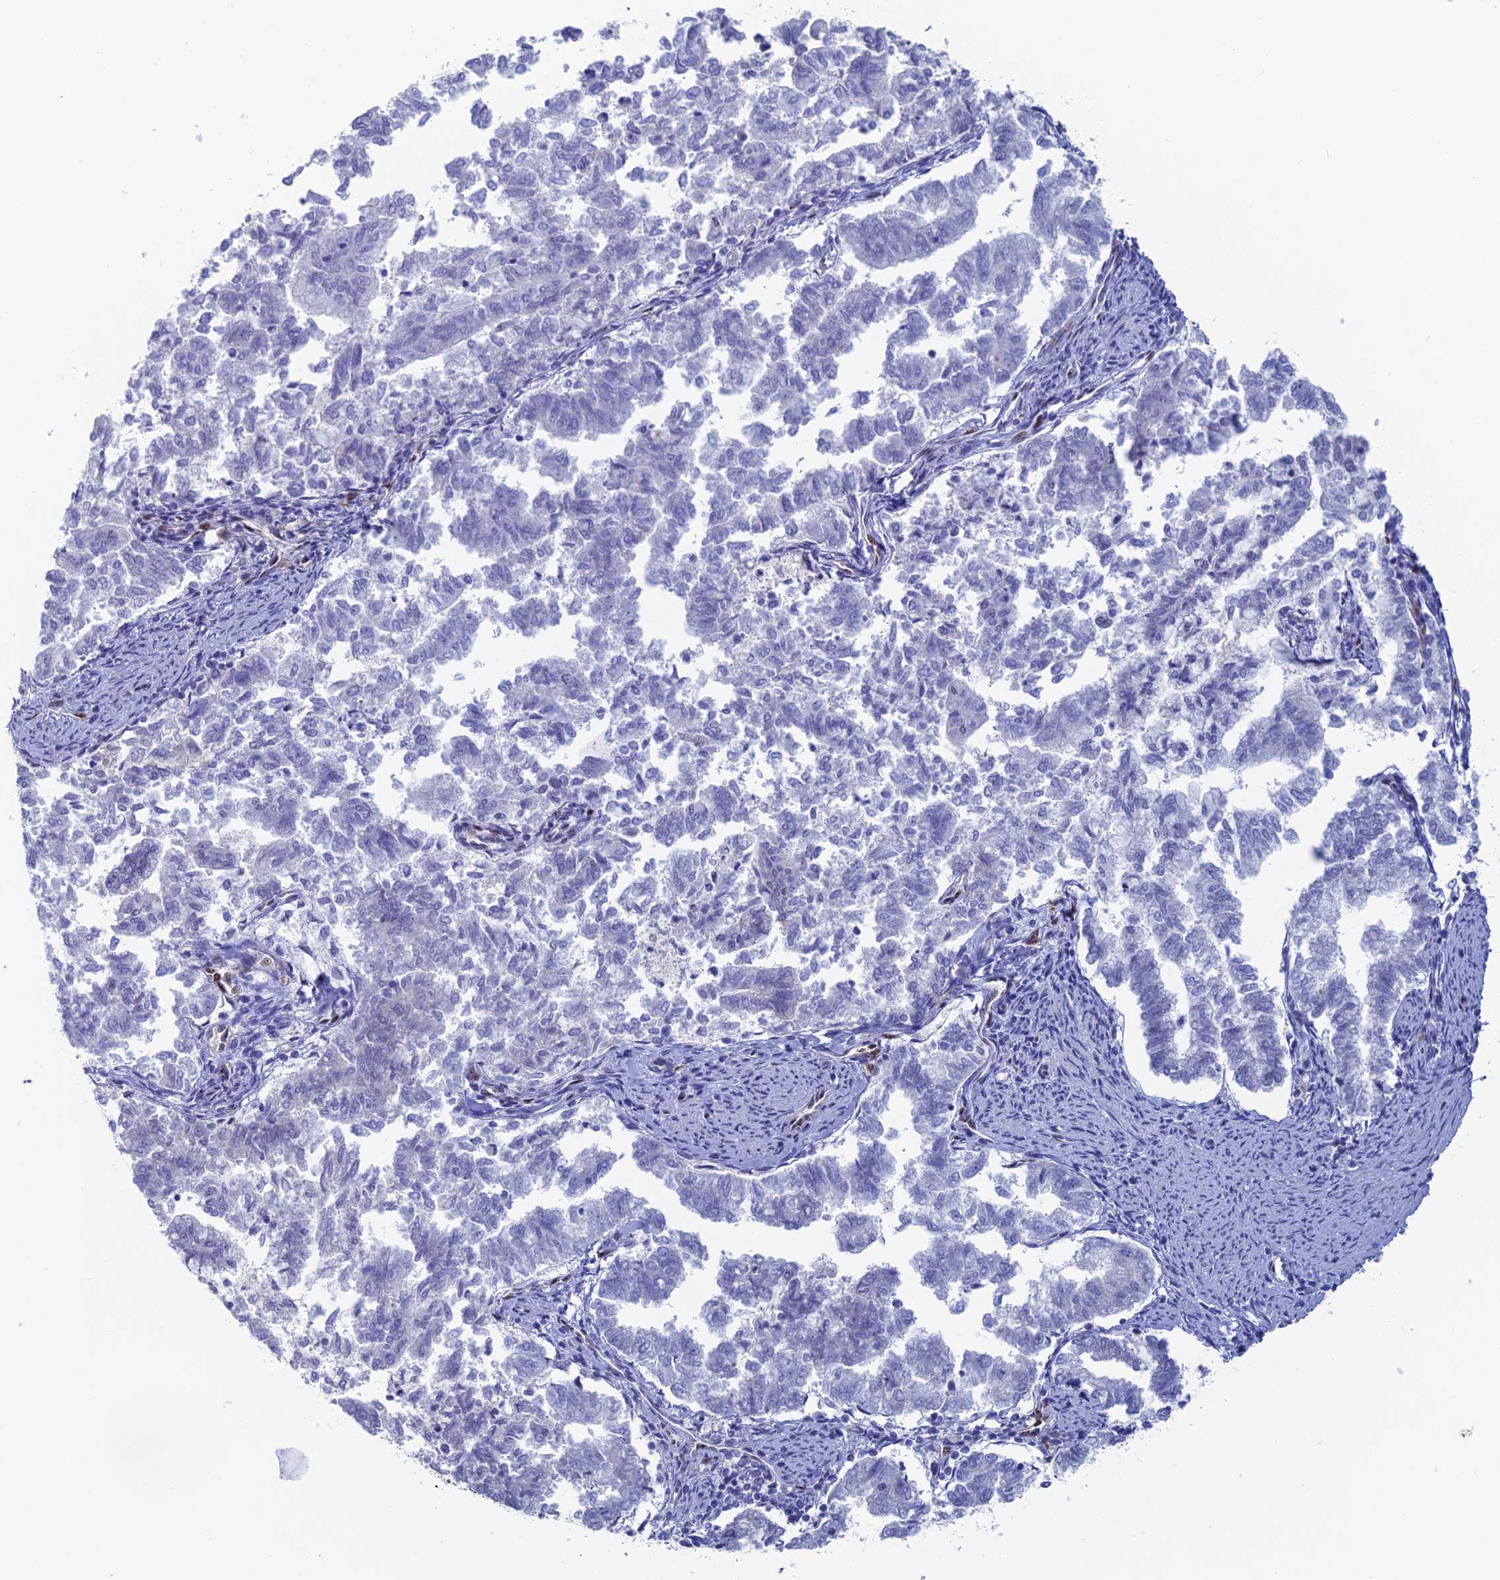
{"staining": {"intensity": "negative", "quantity": "none", "location": "none"}, "tissue": "endometrial cancer", "cell_type": "Tumor cells", "image_type": "cancer", "snomed": [{"axis": "morphology", "description": "Adenocarcinoma, NOS"}, {"axis": "topography", "description": "Endometrium"}], "caption": "Tumor cells are negative for brown protein staining in endometrial cancer.", "gene": "NOL4L", "patient": {"sex": "female", "age": 79}}